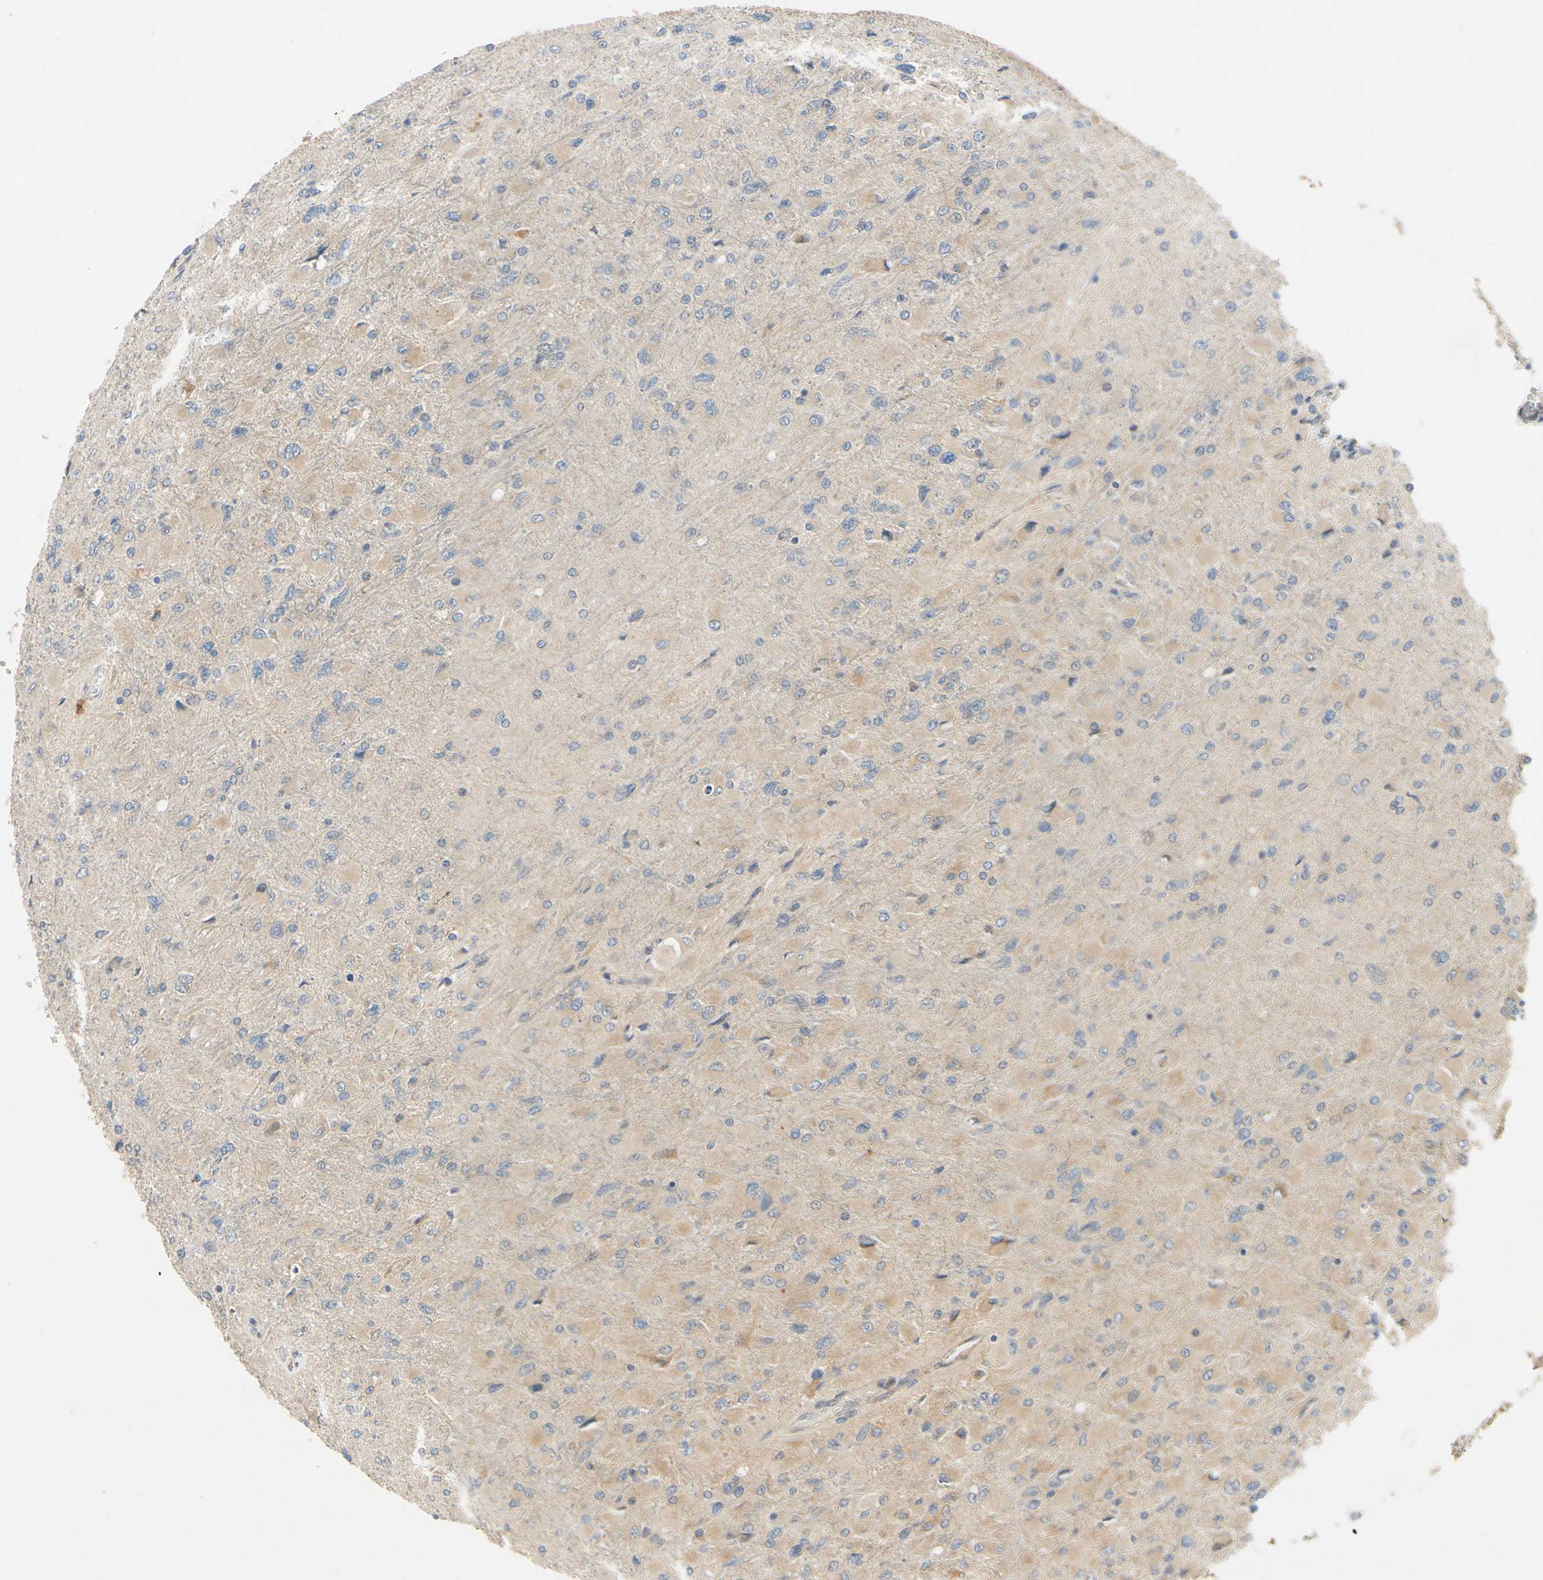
{"staining": {"intensity": "weak", "quantity": ">75%", "location": "cytoplasmic/membranous"}, "tissue": "glioma", "cell_type": "Tumor cells", "image_type": "cancer", "snomed": [{"axis": "morphology", "description": "Glioma, malignant, High grade"}, {"axis": "topography", "description": "Cerebral cortex"}], "caption": "Protein staining shows weak cytoplasmic/membranous expression in about >75% of tumor cells in glioma.", "gene": "TDRP", "patient": {"sex": "female", "age": 36}}